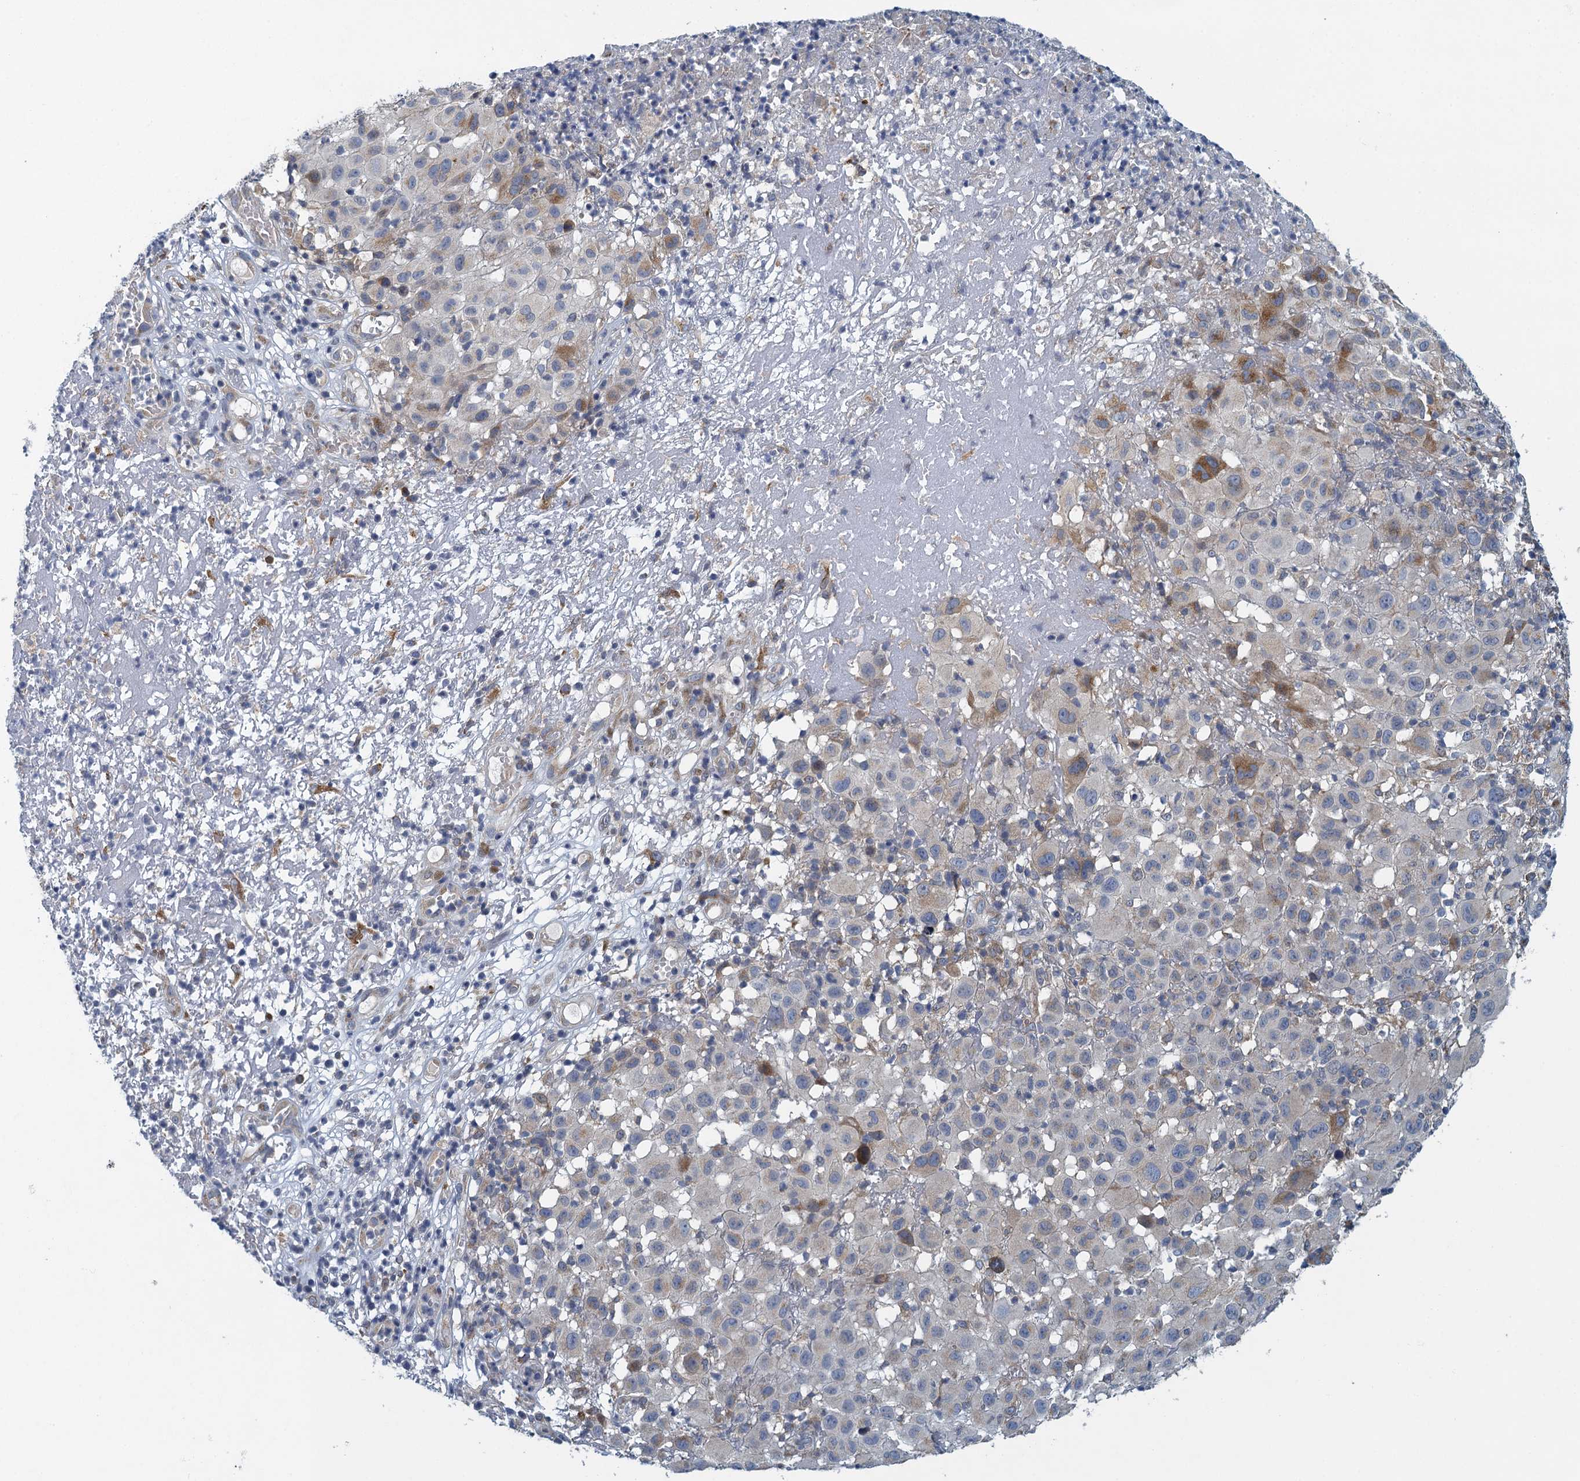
{"staining": {"intensity": "moderate", "quantity": "<25%", "location": "cytoplasmic/membranous"}, "tissue": "melanoma", "cell_type": "Tumor cells", "image_type": "cancer", "snomed": [{"axis": "morphology", "description": "Malignant melanoma, NOS"}, {"axis": "topography", "description": "Skin"}], "caption": "IHC micrograph of human malignant melanoma stained for a protein (brown), which shows low levels of moderate cytoplasmic/membranous staining in approximately <25% of tumor cells.", "gene": "ALG2", "patient": {"sex": "male", "age": 73}}